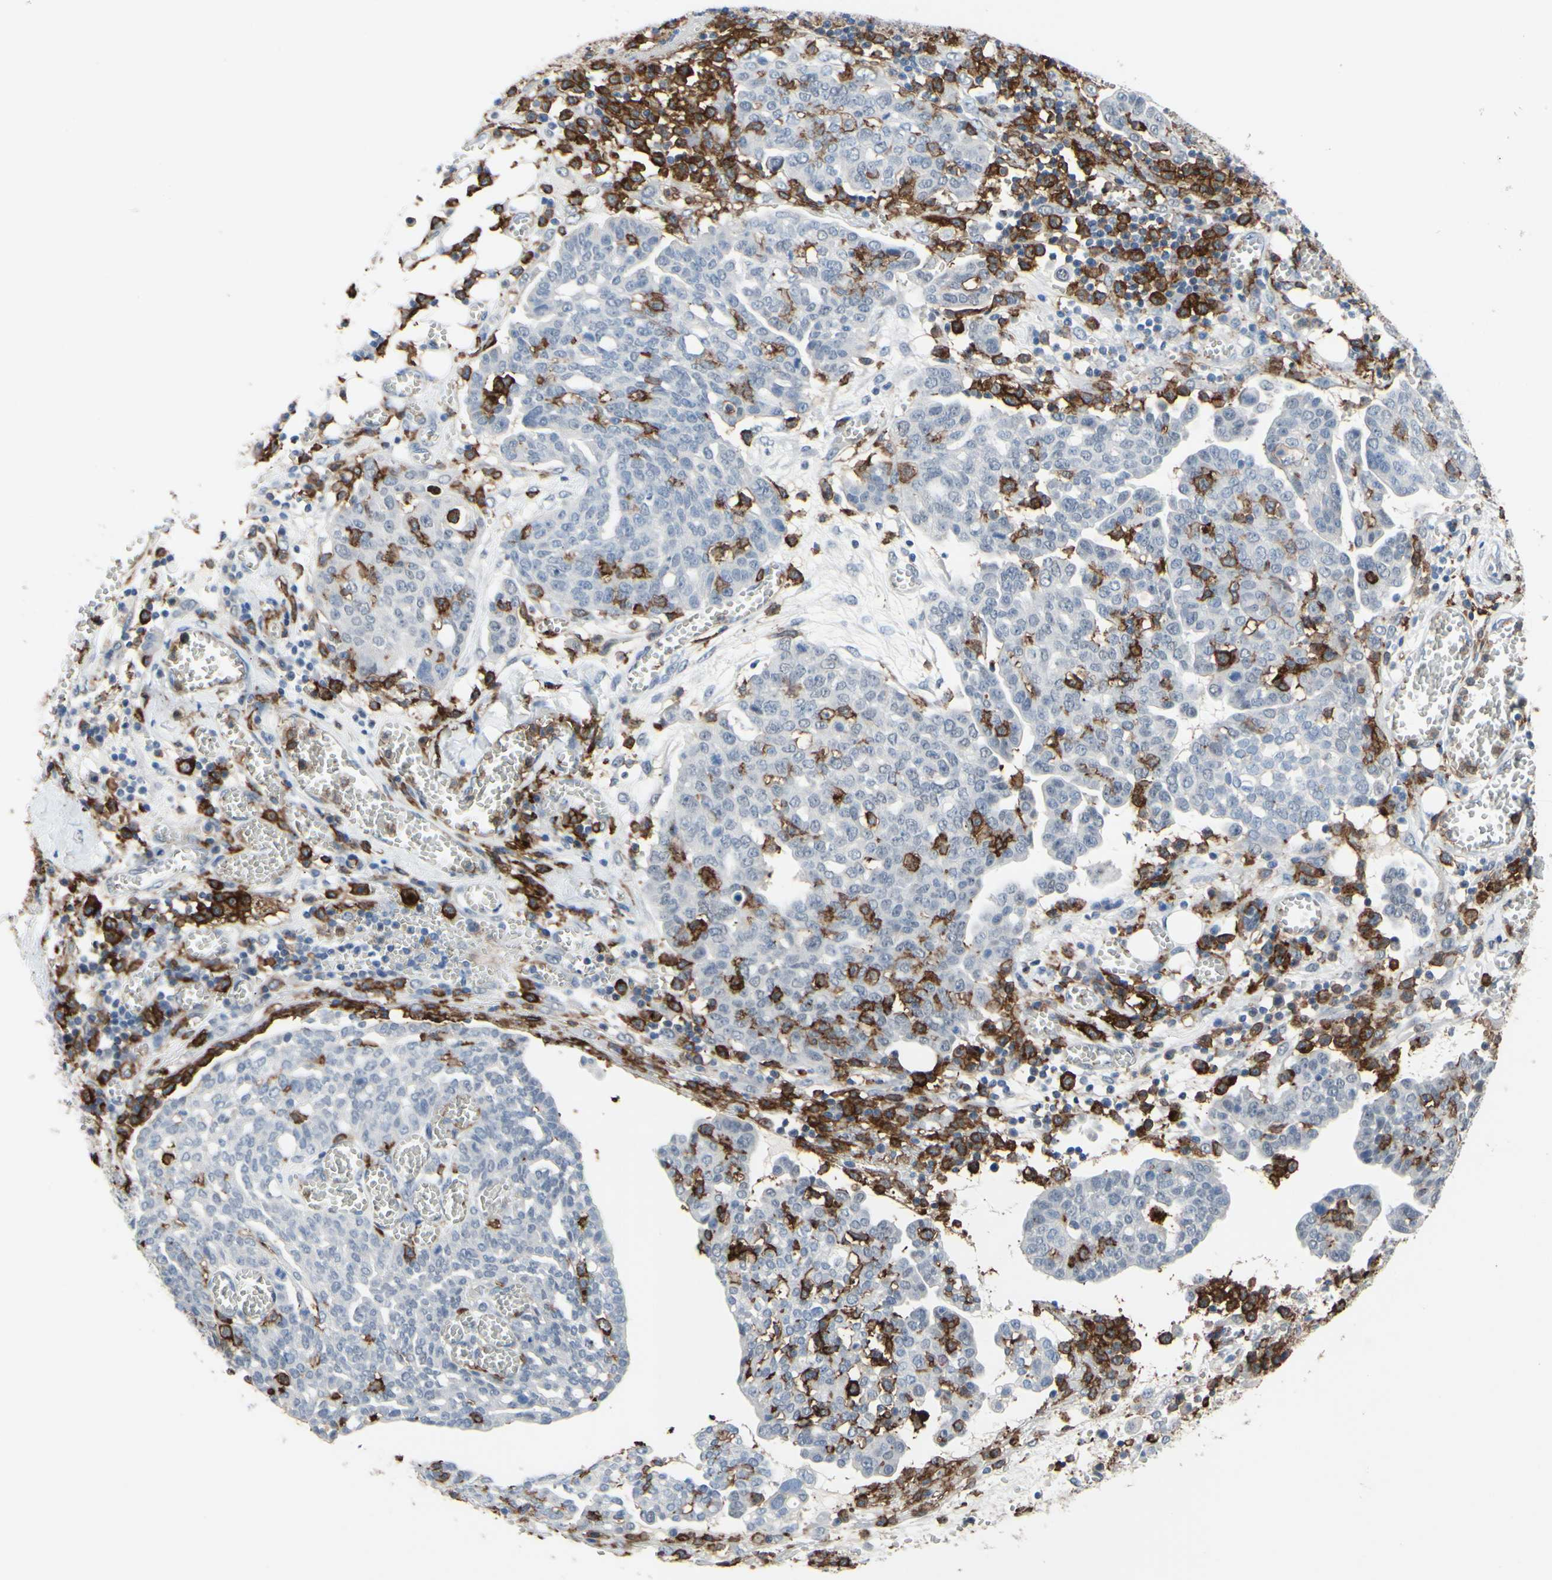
{"staining": {"intensity": "negative", "quantity": "none", "location": "none"}, "tissue": "ovarian cancer", "cell_type": "Tumor cells", "image_type": "cancer", "snomed": [{"axis": "morphology", "description": "Cystadenocarcinoma, serous, NOS"}, {"axis": "topography", "description": "Soft tissue"}, {"axis": "topography", "description": "Ovary"}], "caption": "Ovarian serous cystadenocarcinoma was stained to show a protein in brown. There is no significant staining in tumor cells.", "gene": "FCGR2A", "patient": {"sex": "female", "age": 57}}